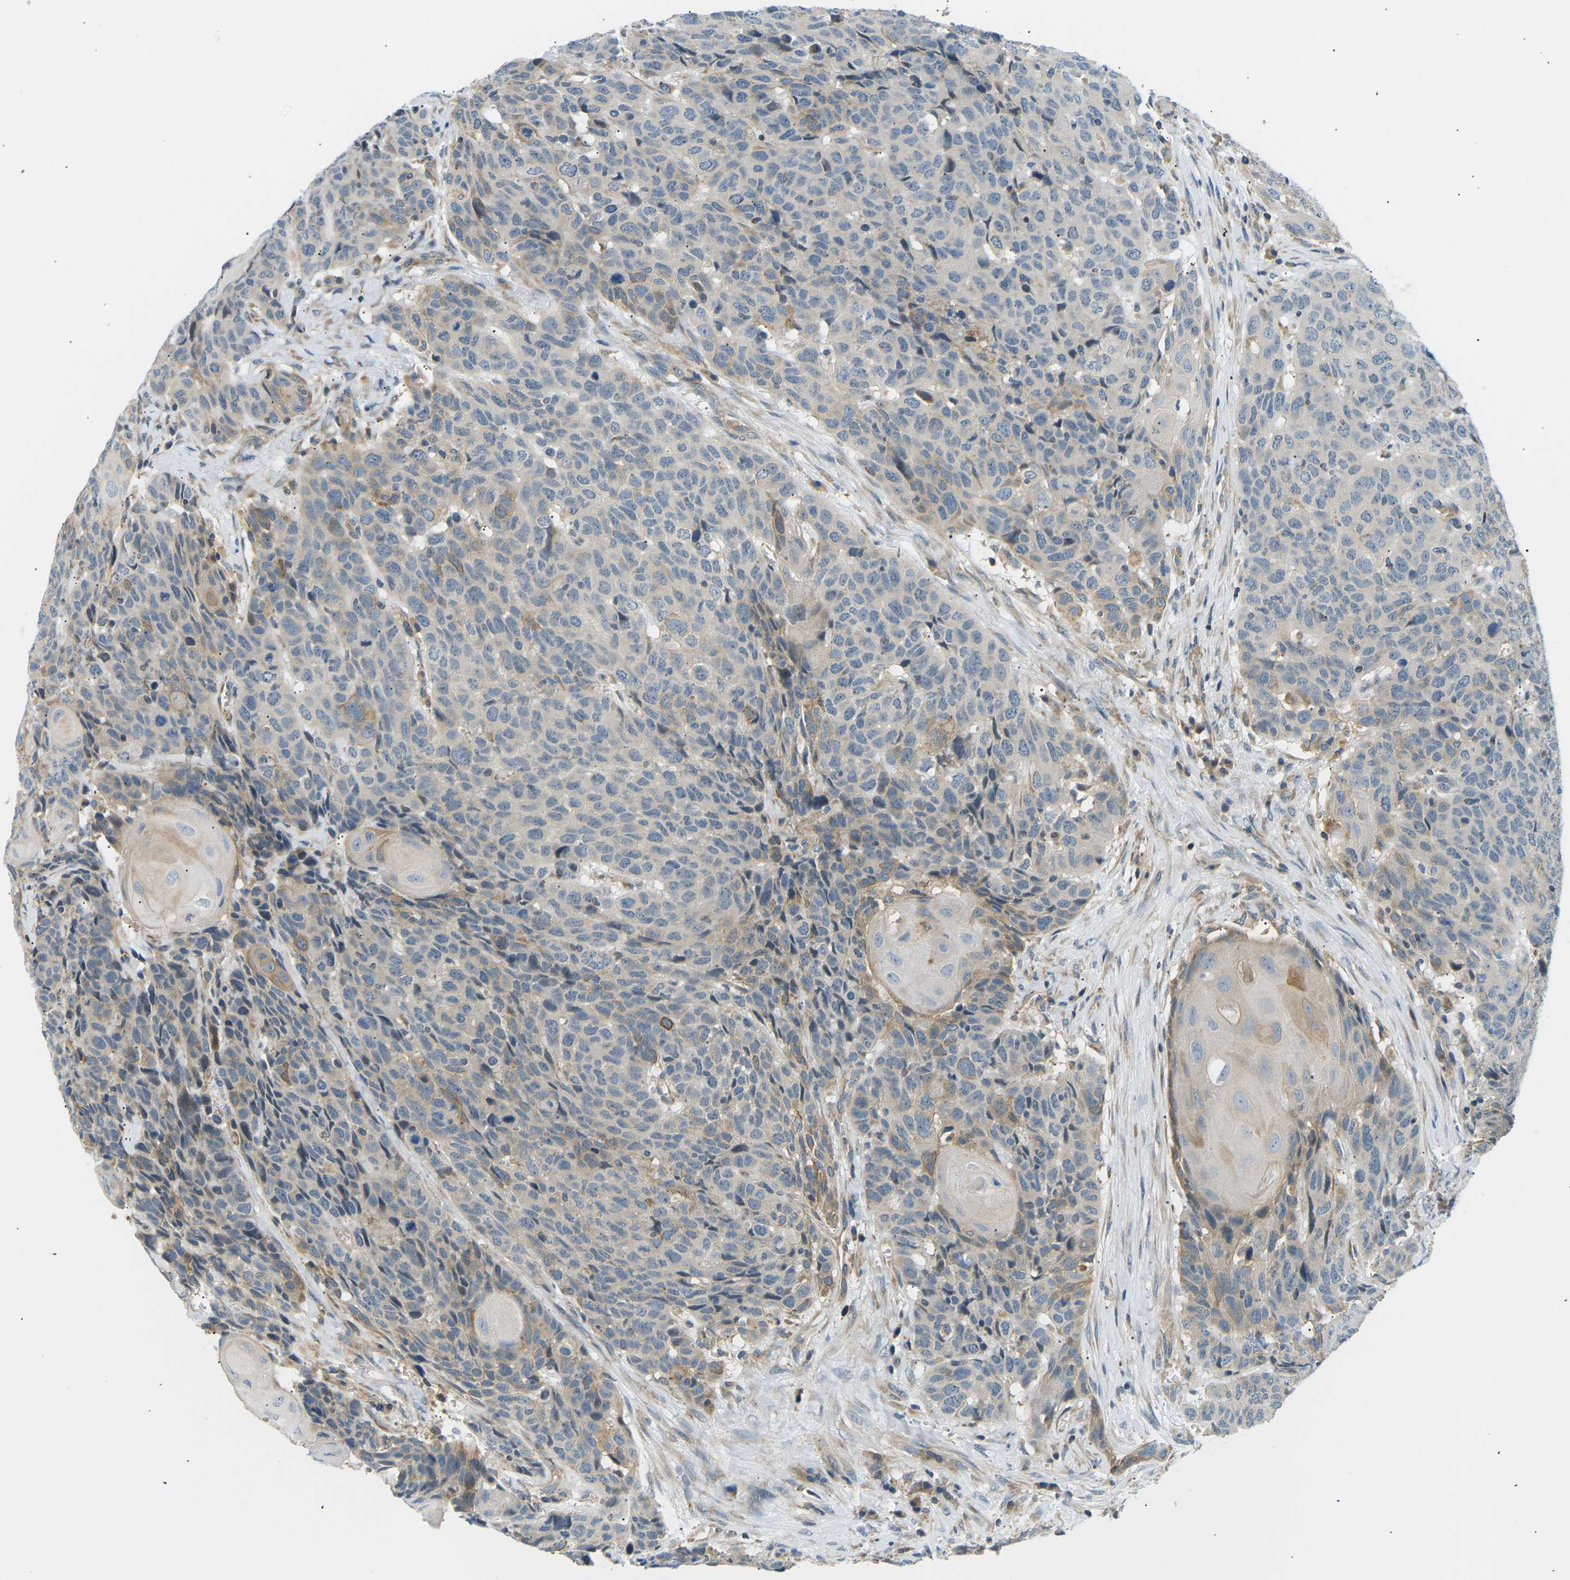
{"staining": {"intensity": "weak", "quantity": "25%-75%", "location": "cytoplasmic/membranous"}, "tissue": "head and neck cancer", "cell_type": "Tumor cells", "image_type": "cancer", "snomed": [{"axis": "morphology", "description": "Squamous cell carcinoma, NOS"}, {"axis": "topography", "description": "Head-Neck"}], "caption": "A low amount of weak cytoplasmic/membranous expression is appreciated in approximately 25%-75% of tumor cells in head and neck cancer (squamous cell carcinoma) tissue.", "gene": "TBC1D8", "patient": {"sex": "male", "age": 66}}